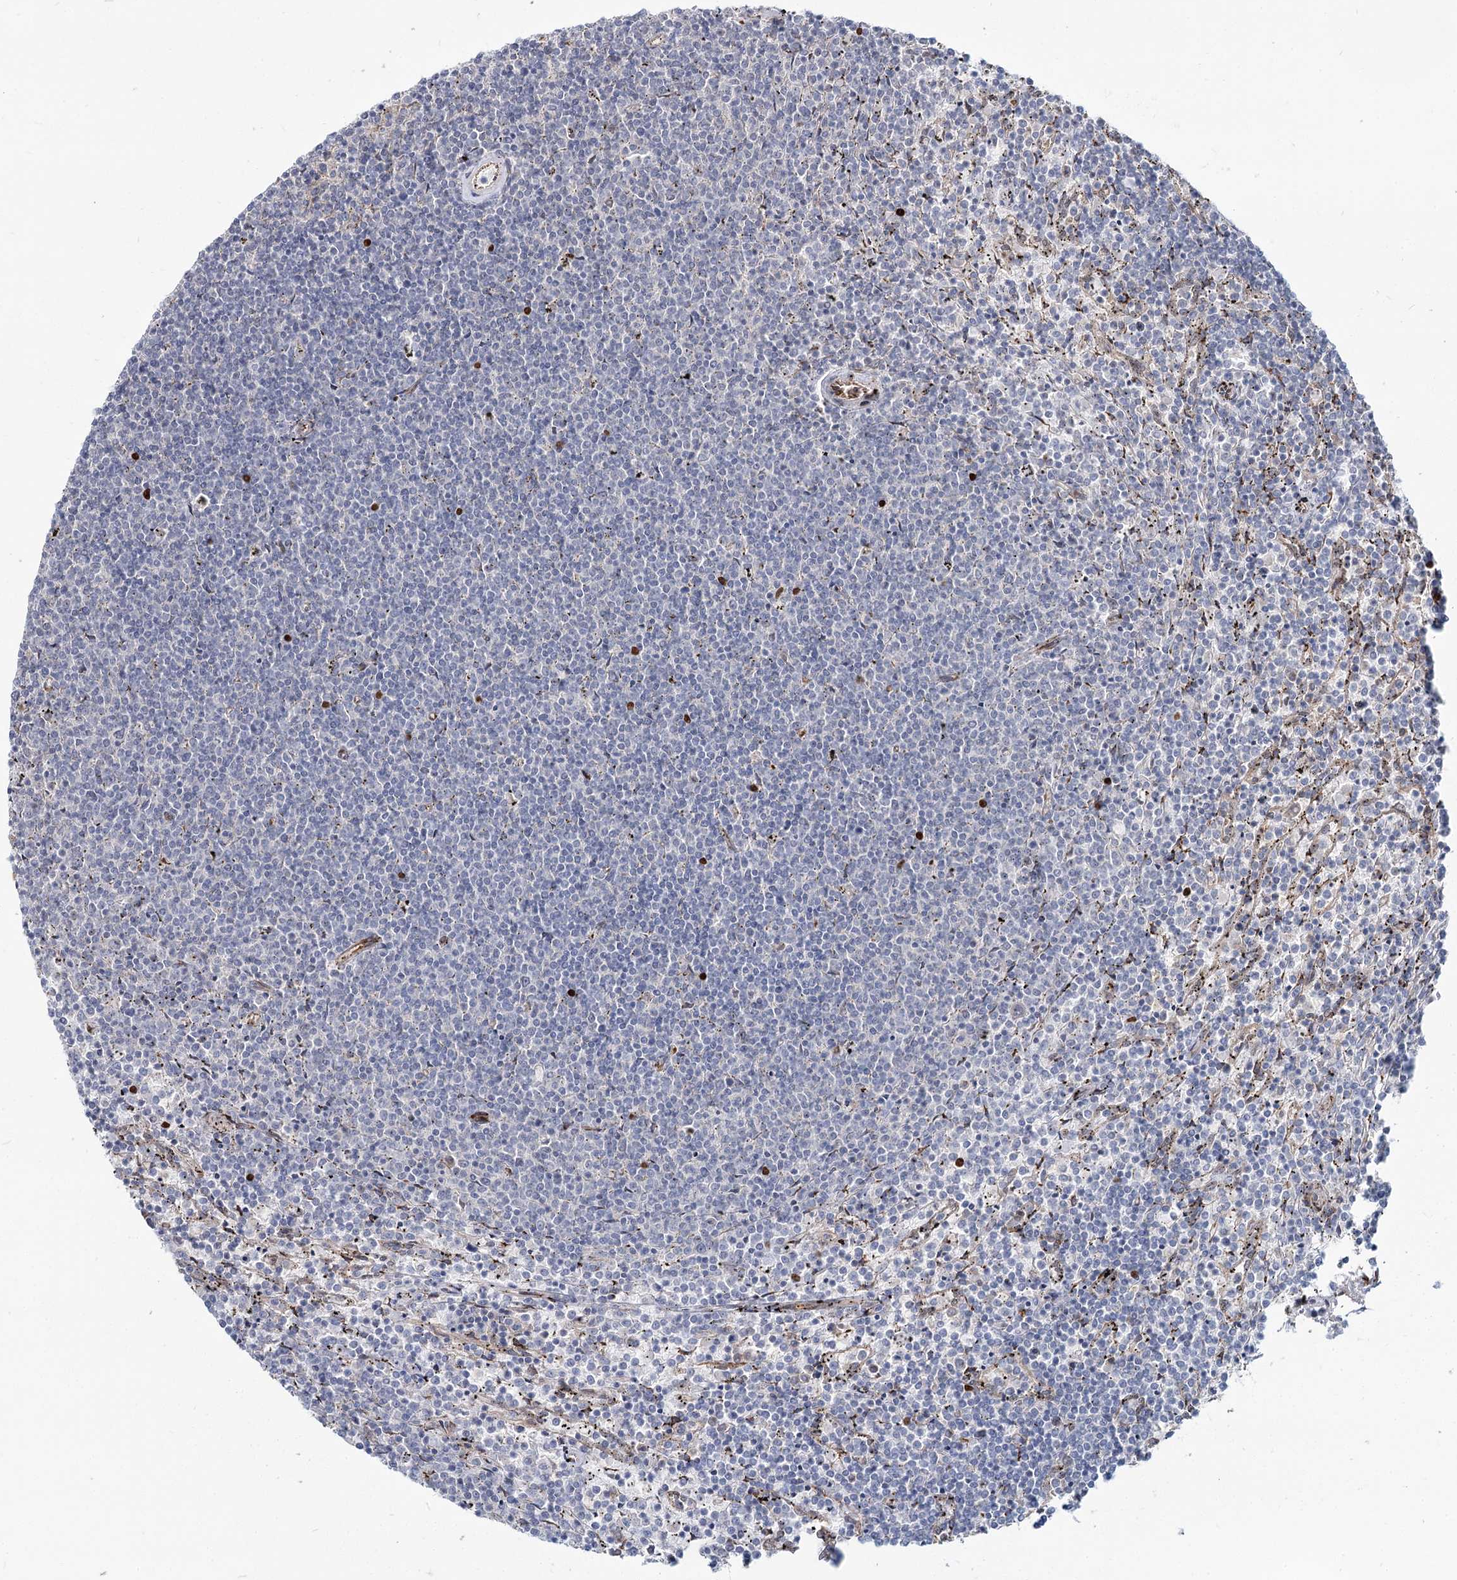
{"staining": {"intensity": "negative", "quantity": "none", "location": "none"}, "tissue": "lymphoma", "cell_type": "Tumor cells", "image_type": "cancer", "snomed": [{"axis": "morphology", "description": "Malignant lymphoma, non-Hodgkin's type, Low grade"}, {"axis": "topography", "description": "Spleen"}], "caption": "Immunohistochemistry (IHC) photomicrograph of neoplastic tissue: lymphoma stained with DAB demonstrates no significant protein positivity in tumor cells.", "gene": "SPART", "patient": {"sex": "female", "age": 50}}